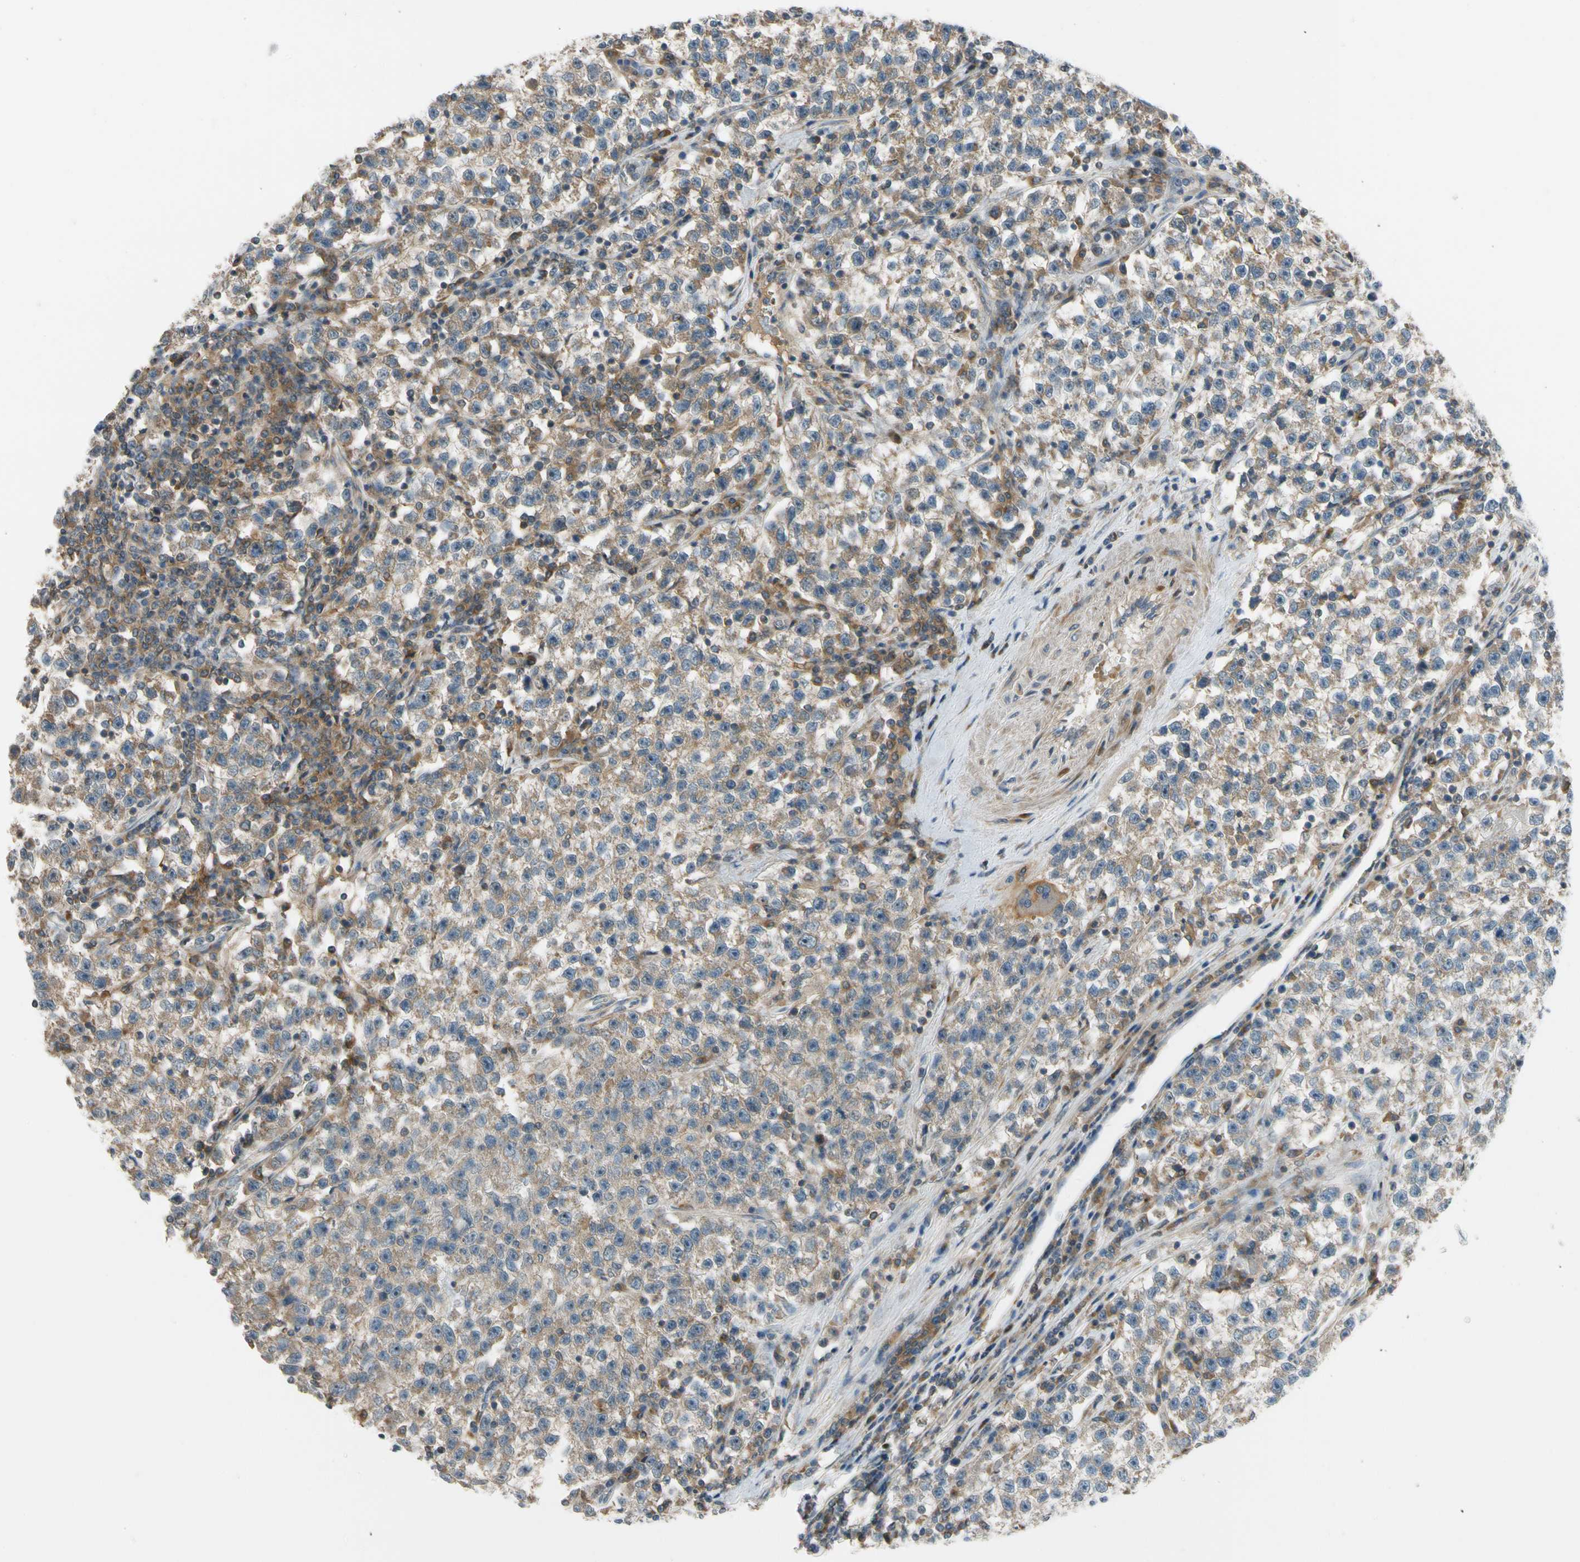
{"staining": {"intensity": "weak", "quantity": ">75%", "location": "cytoplasmic/membranous"}, "tissue": "testis cancer", "cell_type": "Tumor cells", "image_type": "cancer", "snomed": [{"axis": "morphology", "description": "Seminoma, NOS"}, {"axis": "topography", "description": "Testis"}], "caption": "Testis cancer stained for a protein demonstrates weak cytoplasmic/membranous positivity in tumor cells.", "gene": "MST1R", "patient": {"sex": "male", "age": 22}}